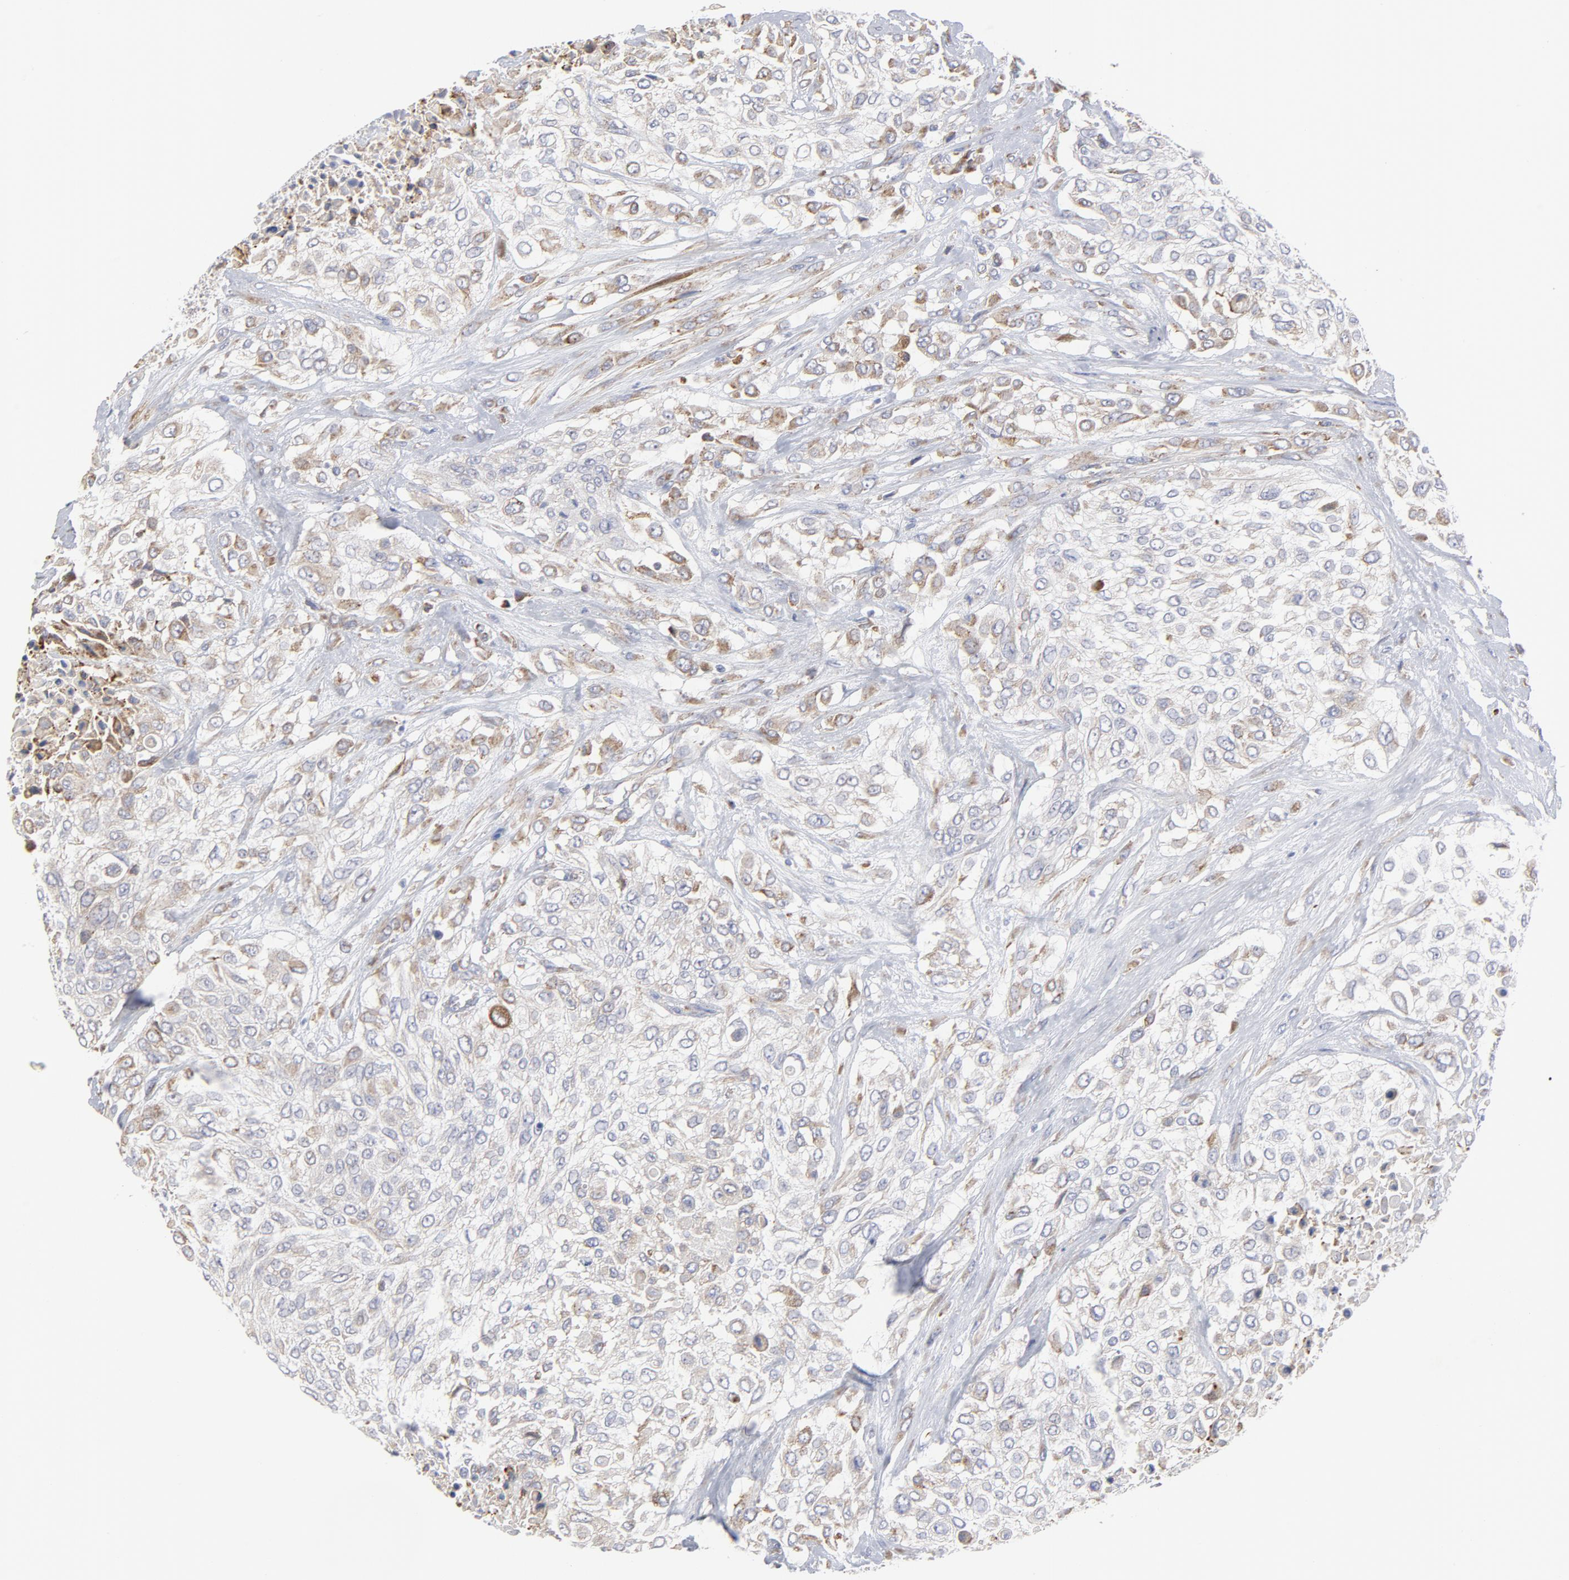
{"staining": {"intensity": "moderate", "quantity": "<25%", "location": "cytoplasmic/membranous"}, "tissue": "urothelial cancer", "cell_type": "Tumor cells", "image_type": "cancer", "snomed": [{"axis": "morphology", "description": "Urothelial carcinoma, High grade"}, {"axis": "topography", "description": "Urinary bladder"}], "caption": "Brown immunohistochemical staining in high-grade urothelial carcinoma displays moderate cytoplasmic/membranous expression in approximately <25% of tumor cells.", "gene": "RAPGEF3", "patient": {"sex": "male", "age": 57}}